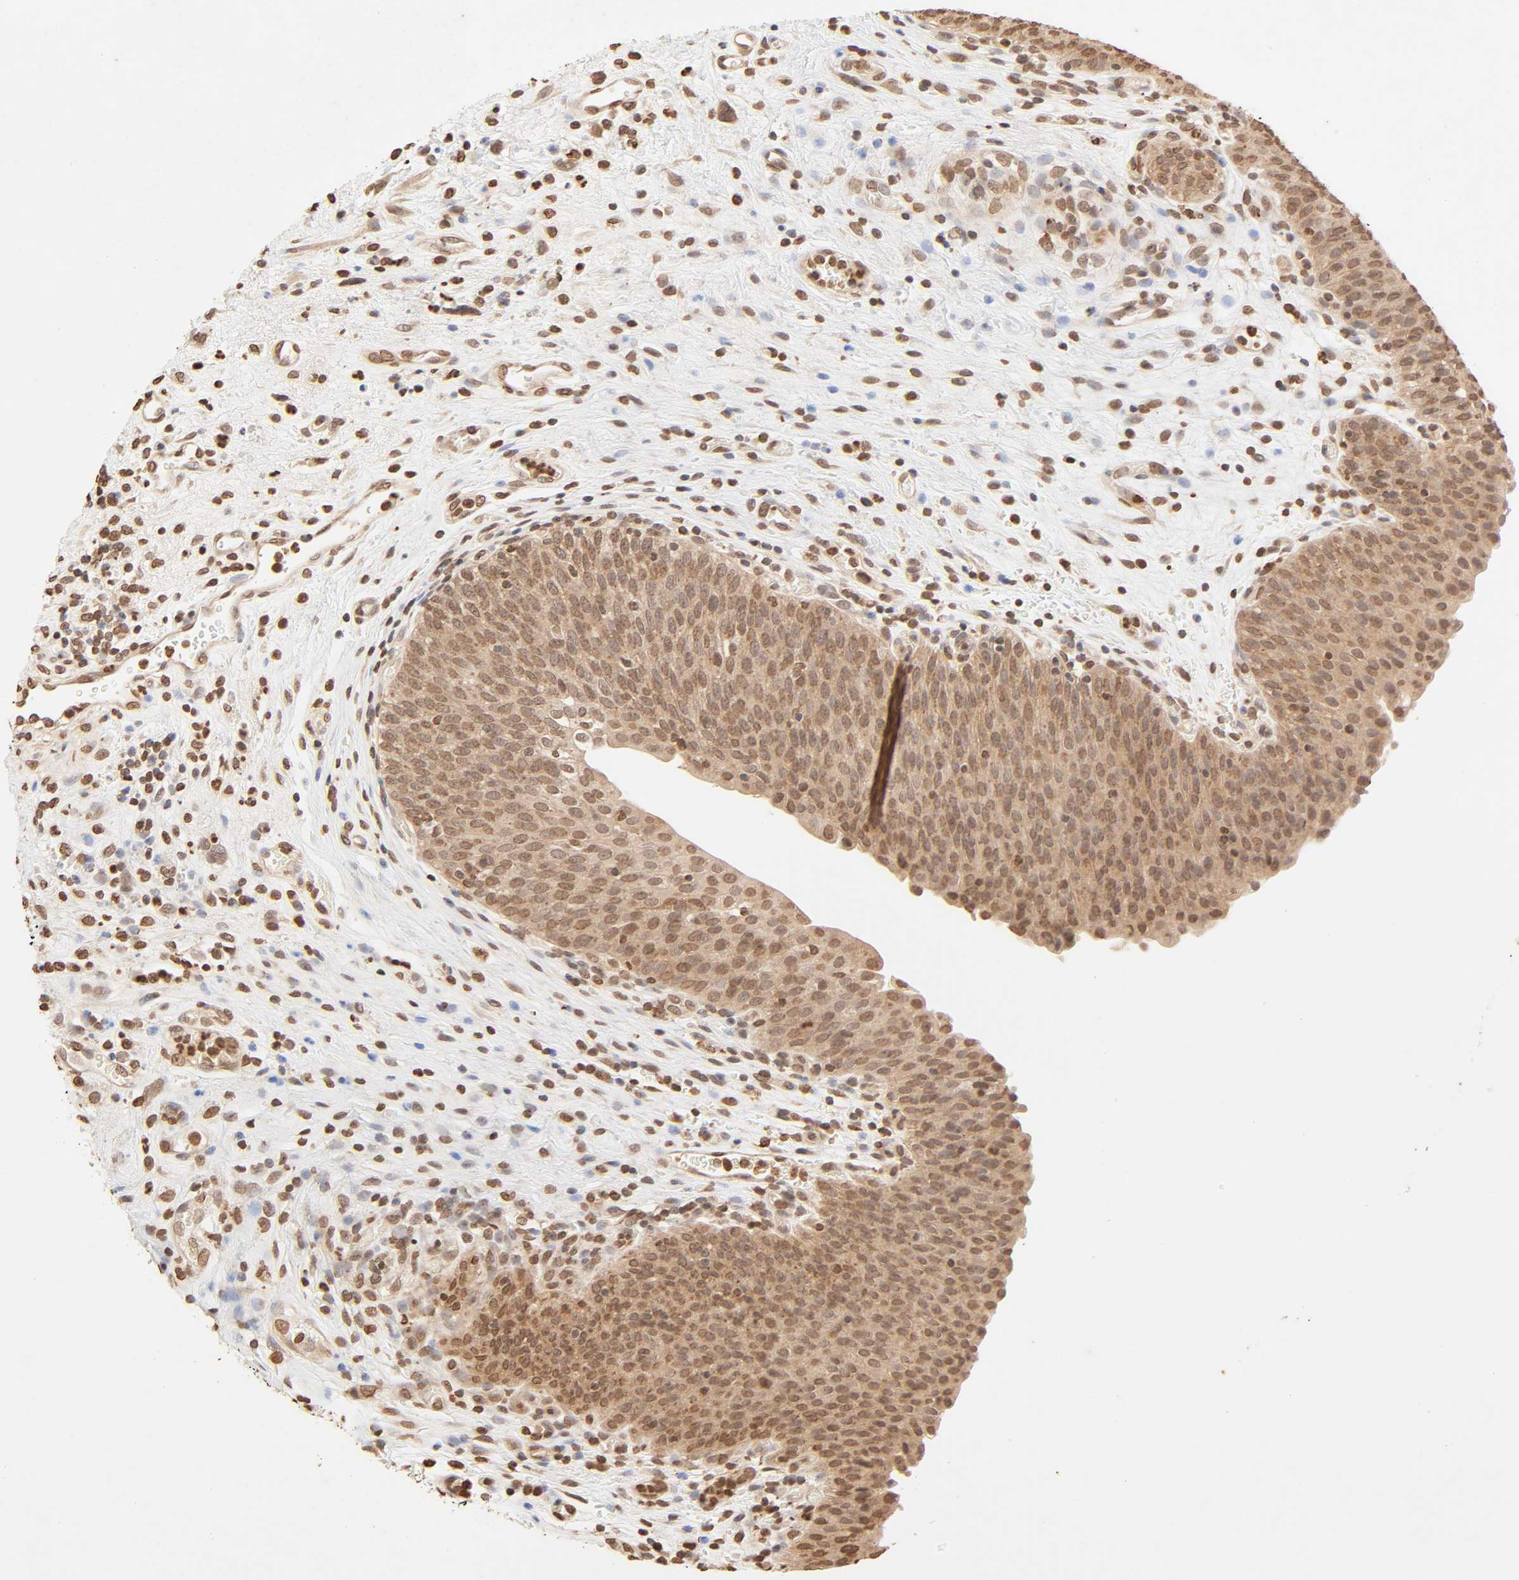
{"staining": {"intensity": "moderate", "quantity": ">75%", "location": "cytoplasmic/membranous,nuclear"}, "tissue": "urinary bladder", "cell_type": "Urothelial cells", "image_type": "normal", "snomed": [{"axis": "morphology", "description": "Normal tissue, NOS"}, {"axis": "morphology", "description": "Dysplasia, NOS"}, {"axis": "topography", "description": "Urinary bladder"}], "caption": "Urinary bladder stained with a brown dye exhibits moderate cytoplasmic/membranous,nuclear positive staining in about >75% of urothelial cells.", "gene": "TBL1X", "patient": {"sex": "male", "age": 35}}